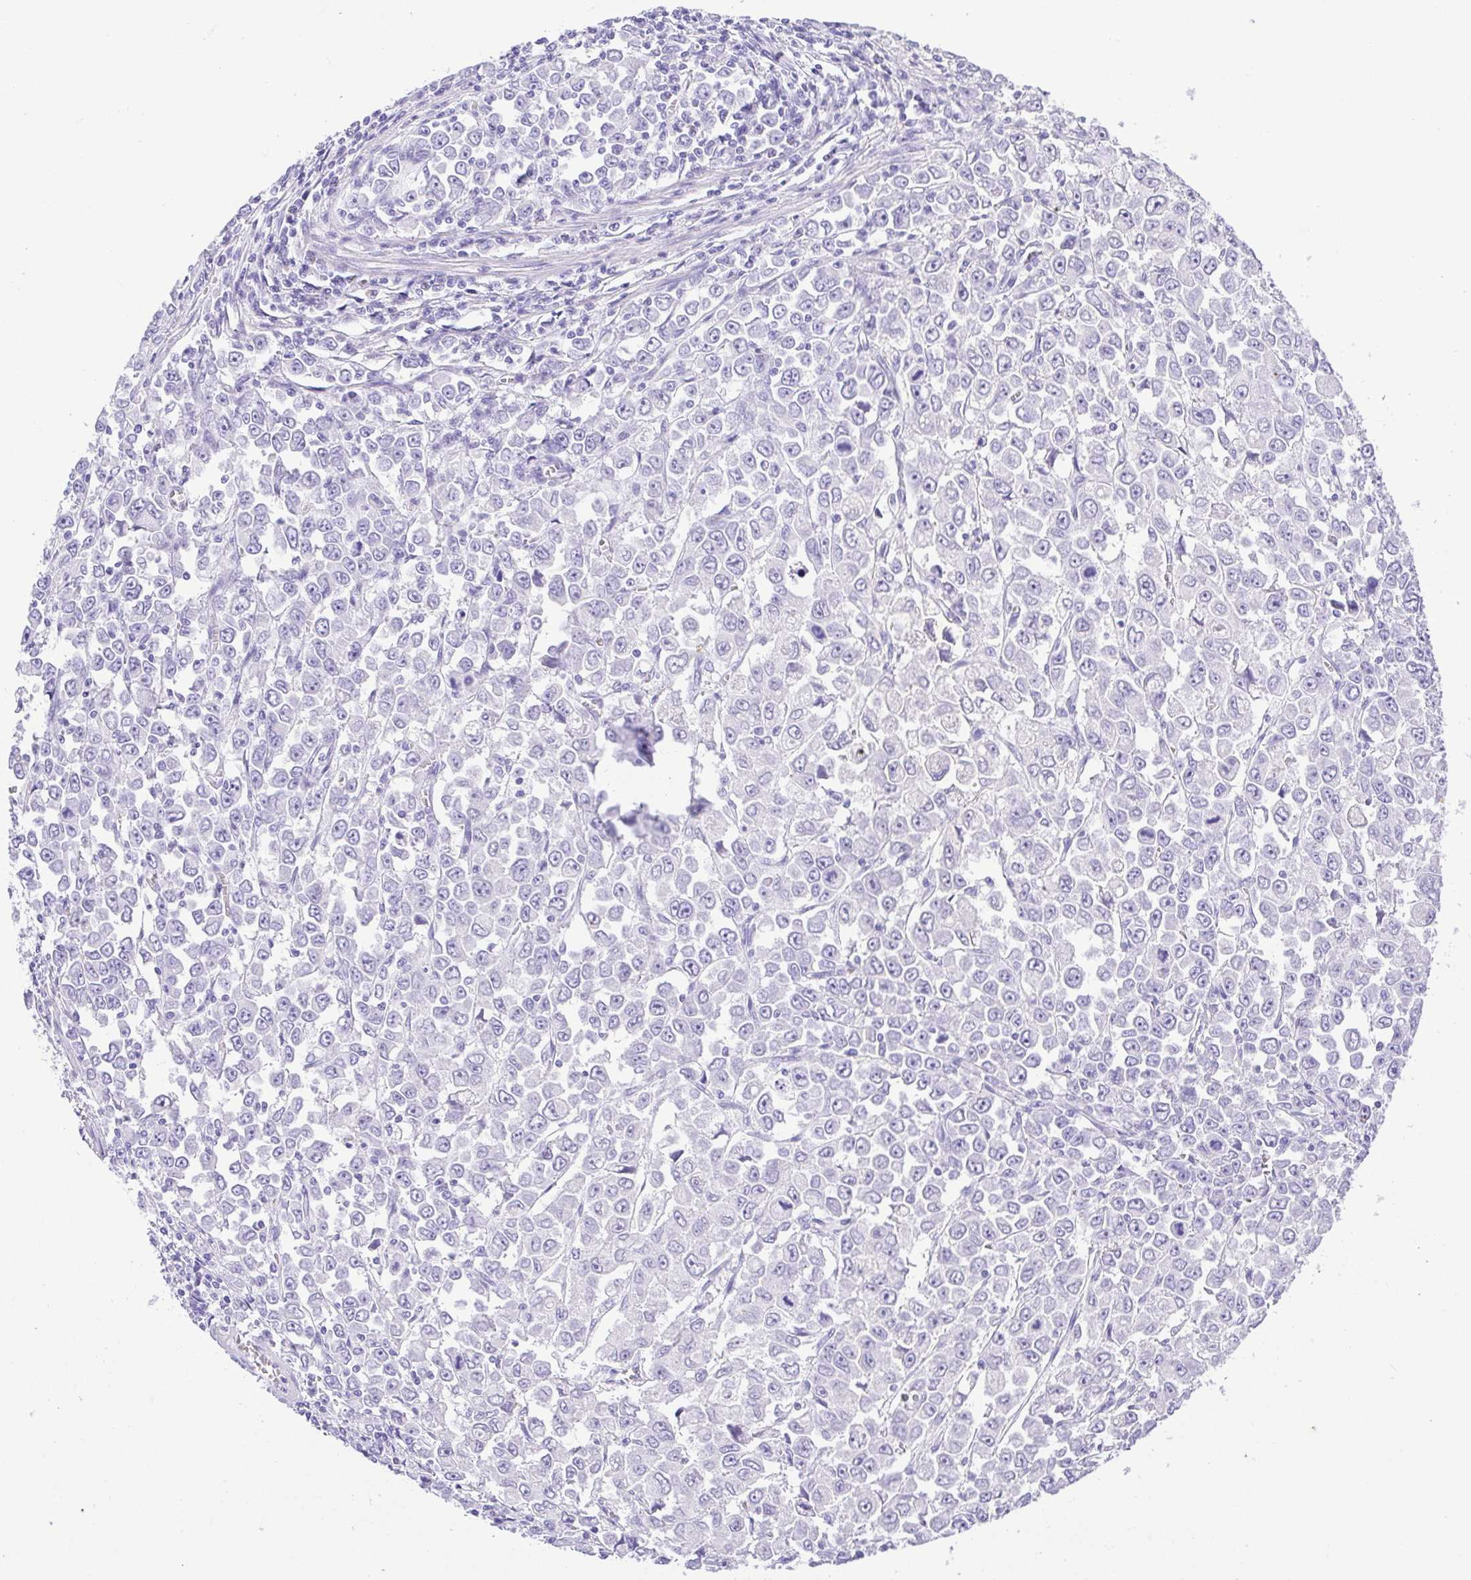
{"staining": {"intensity": "negative", "quantity": "none", "location": "none"}, "tissue": "stomach cancer", "cell_type": "Tumor cells", "image_type": "cancer", "snomed": [{"axis": "morphology", "description": "Adenocarcinoma, NOS"}, {"axis": "topography", "description": "Stomach, upper"}], "caption": "Tumor cells are negative for brown protein staining in adenocarcinoma (stomach). Brightfield microscopy of IHC stained with DAB (brown) and hematoxylin (blue), captured at high magnification.", "gene": "CDSN", "patient": {"sex": "male", "age": 70}}